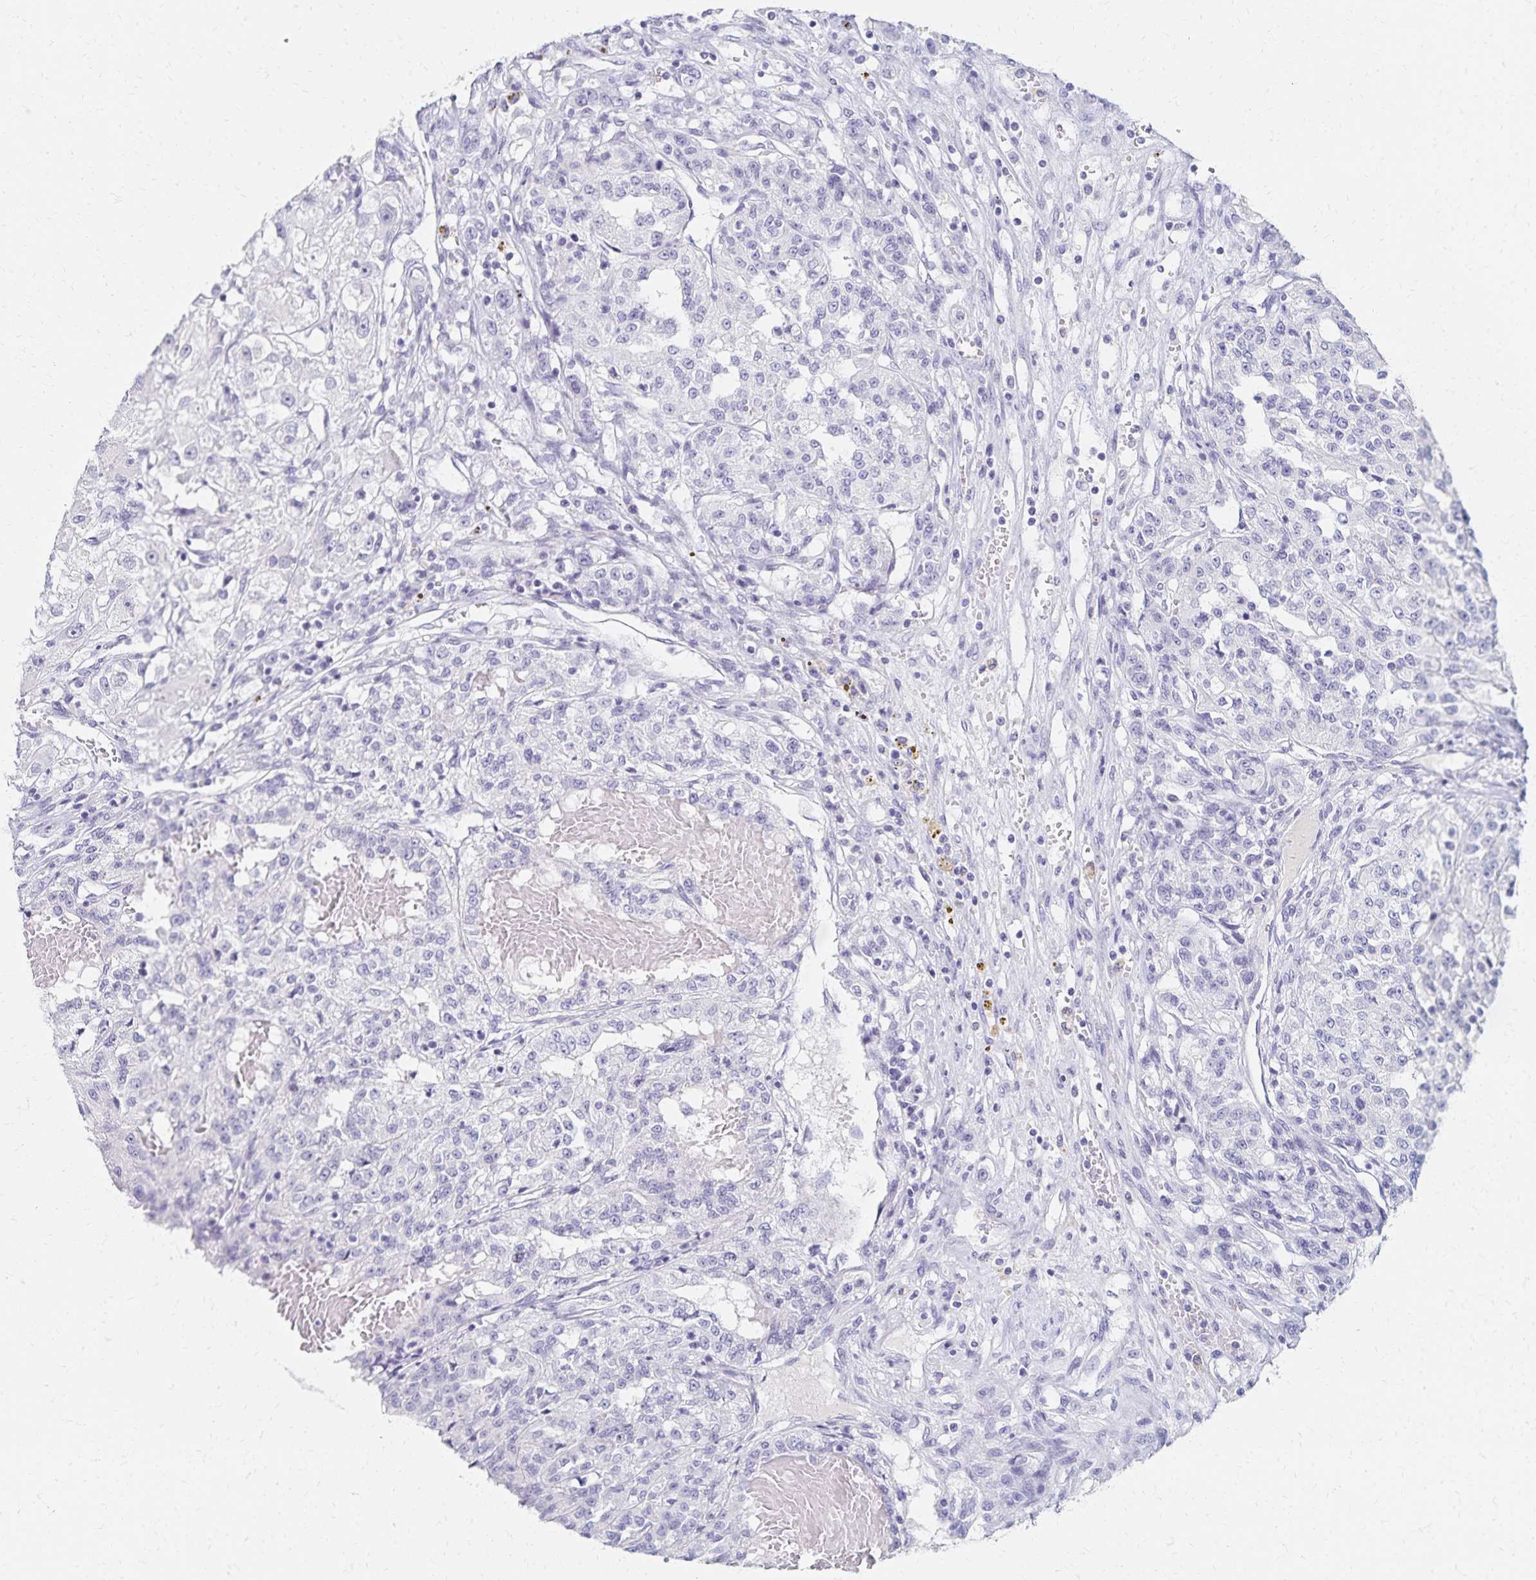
{"staining": {"intensity": "negative", "quantity": "none", "location": "none"}, "tissue": "renal cancer", "cell_type": "Tumor cells", "image_type": "cancer", "snomed": [{"axis": "morphology", "description": "Adenocarcinoma, NOS"}, {"axis": "topography", "description": "Kidney"}], "caption": "Immunohistochemical staining of renal cancer (adenocarcinoma) reveals no significant expression in tumor cells. Brightfield microscopy of immunohistochemistry stained with DAB (3,3'-diaminobenzidine) (brown) and hematoxylin (blue), captured at high magnification.", "gene": "C2orf50", "patient": {"sex": "female", "age": 63}}